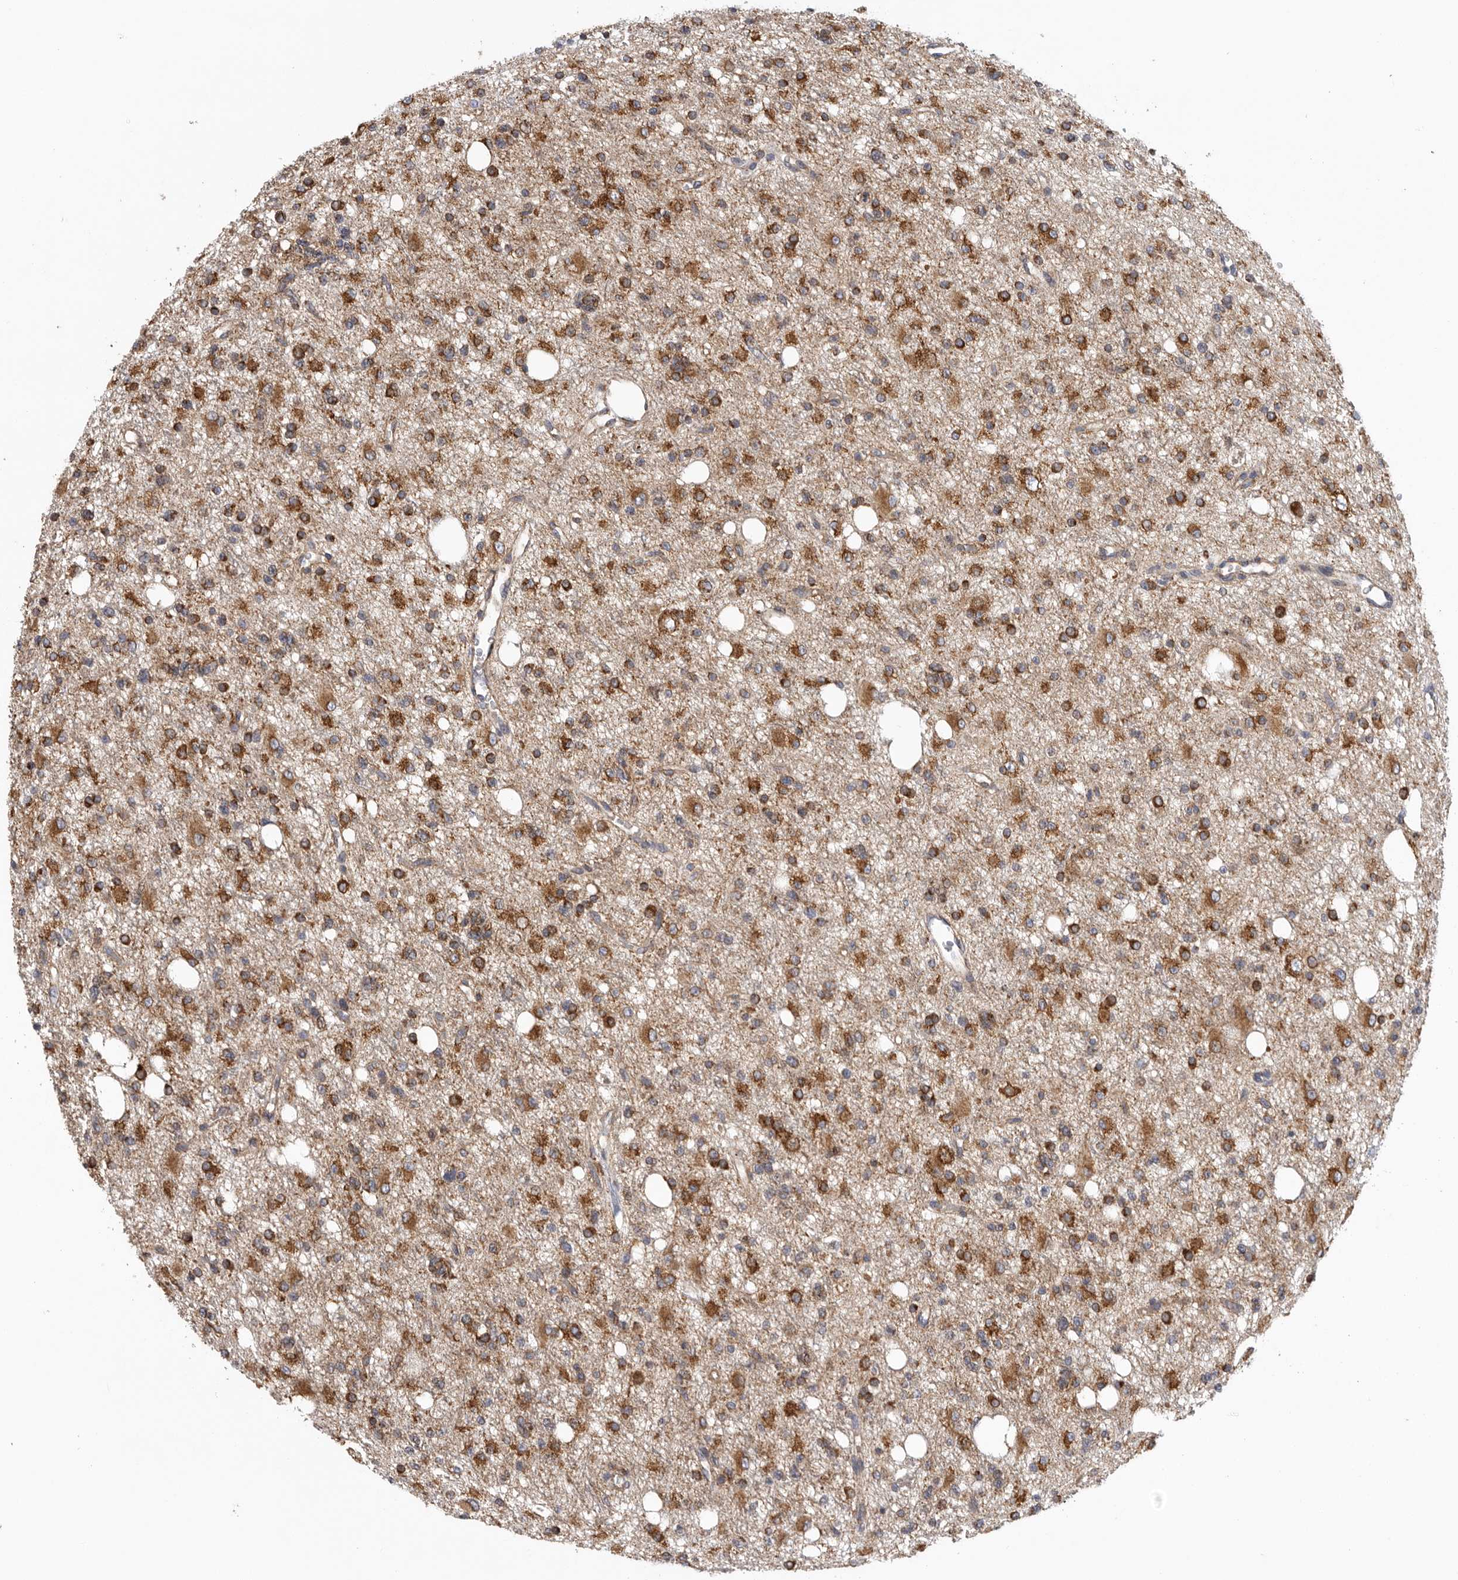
{"staining": {"intensity": "strong", "quantity": ">75%", "location": "cytoplasmic/membranous"}, "tissue": "glioma", "cell_type": "Tumor cells", "image_type": "cancer", "snomed": [{"axis": "morphology", "description": "Glioma, malignant, High grade"}, {"axis": "topography", "description": "Brain"}], "caption": "Immunohistochemistry (IHC) (DAB (3,3'-diaminobenzidine)) staining of human malignant glioma (high-grade) exhibits strong cytoplasmic/membranous protein expression in about >75% of tumor cells.", "gene": "FKBP8", "patient": {"sex": "female", "age": 62}}